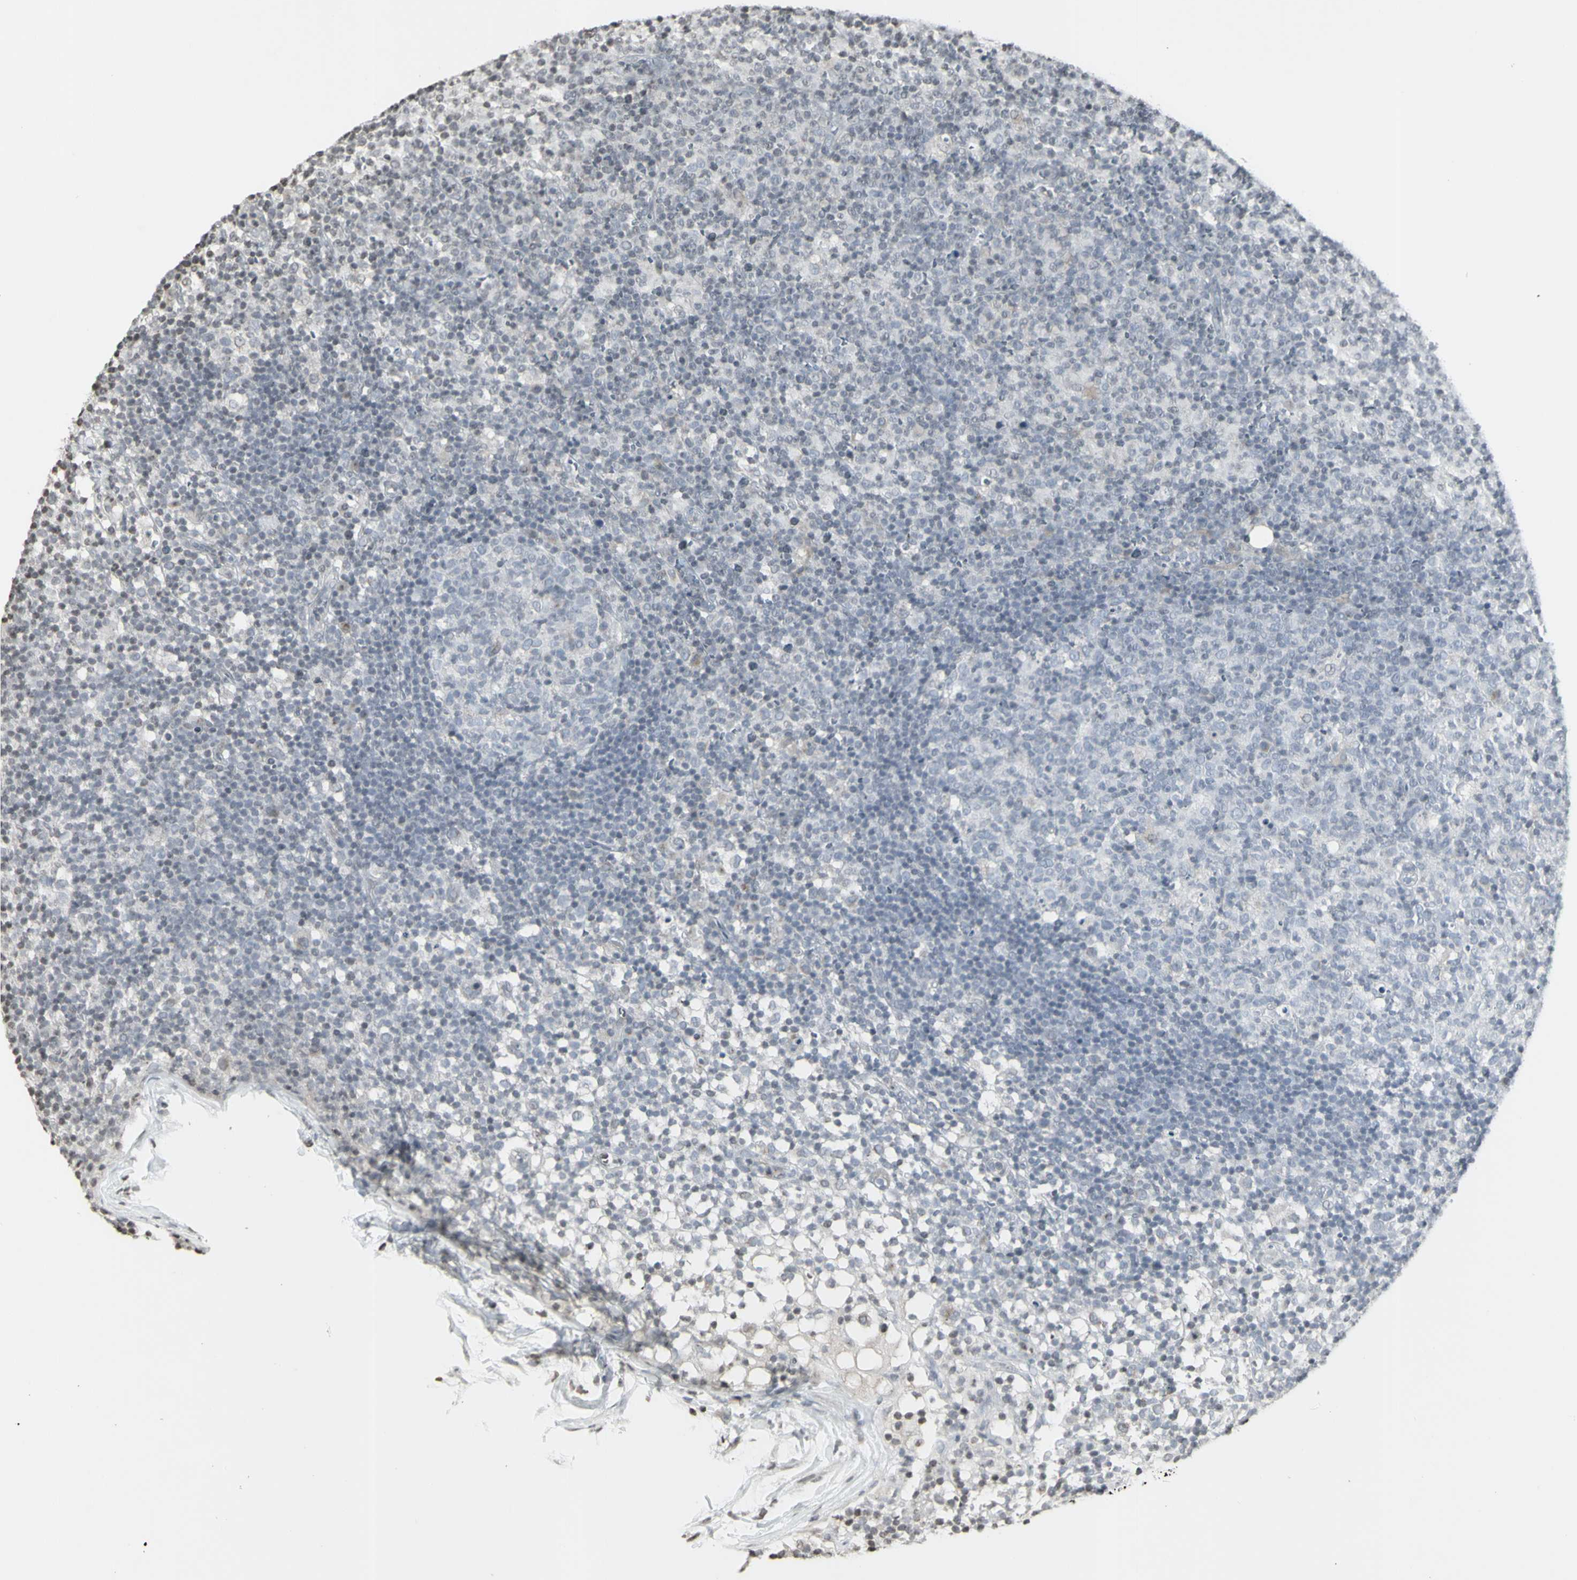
{"staining": {"intensity": "negative", "quantity": "none", "location": "none"}, "tissue": "lymph node", "cell_type": "Germinal center cells", "image_type": "normal", "snomed": [{"axis": "morphology", "description": "Normal tissue, NOS"}, {"axis": "morphology", "description": "Inflammation, NOS"}, {"axis": "topography", "description": "Lymph node"}], "caption": "Immunohistochemistry (IHC) image of normal lymph node: human lymph node stained with DAB exhibits no significant protein positivity in germinal center cells.", "gene": "MUC5AC", "patient": {"sex": "male", "age": 55}}